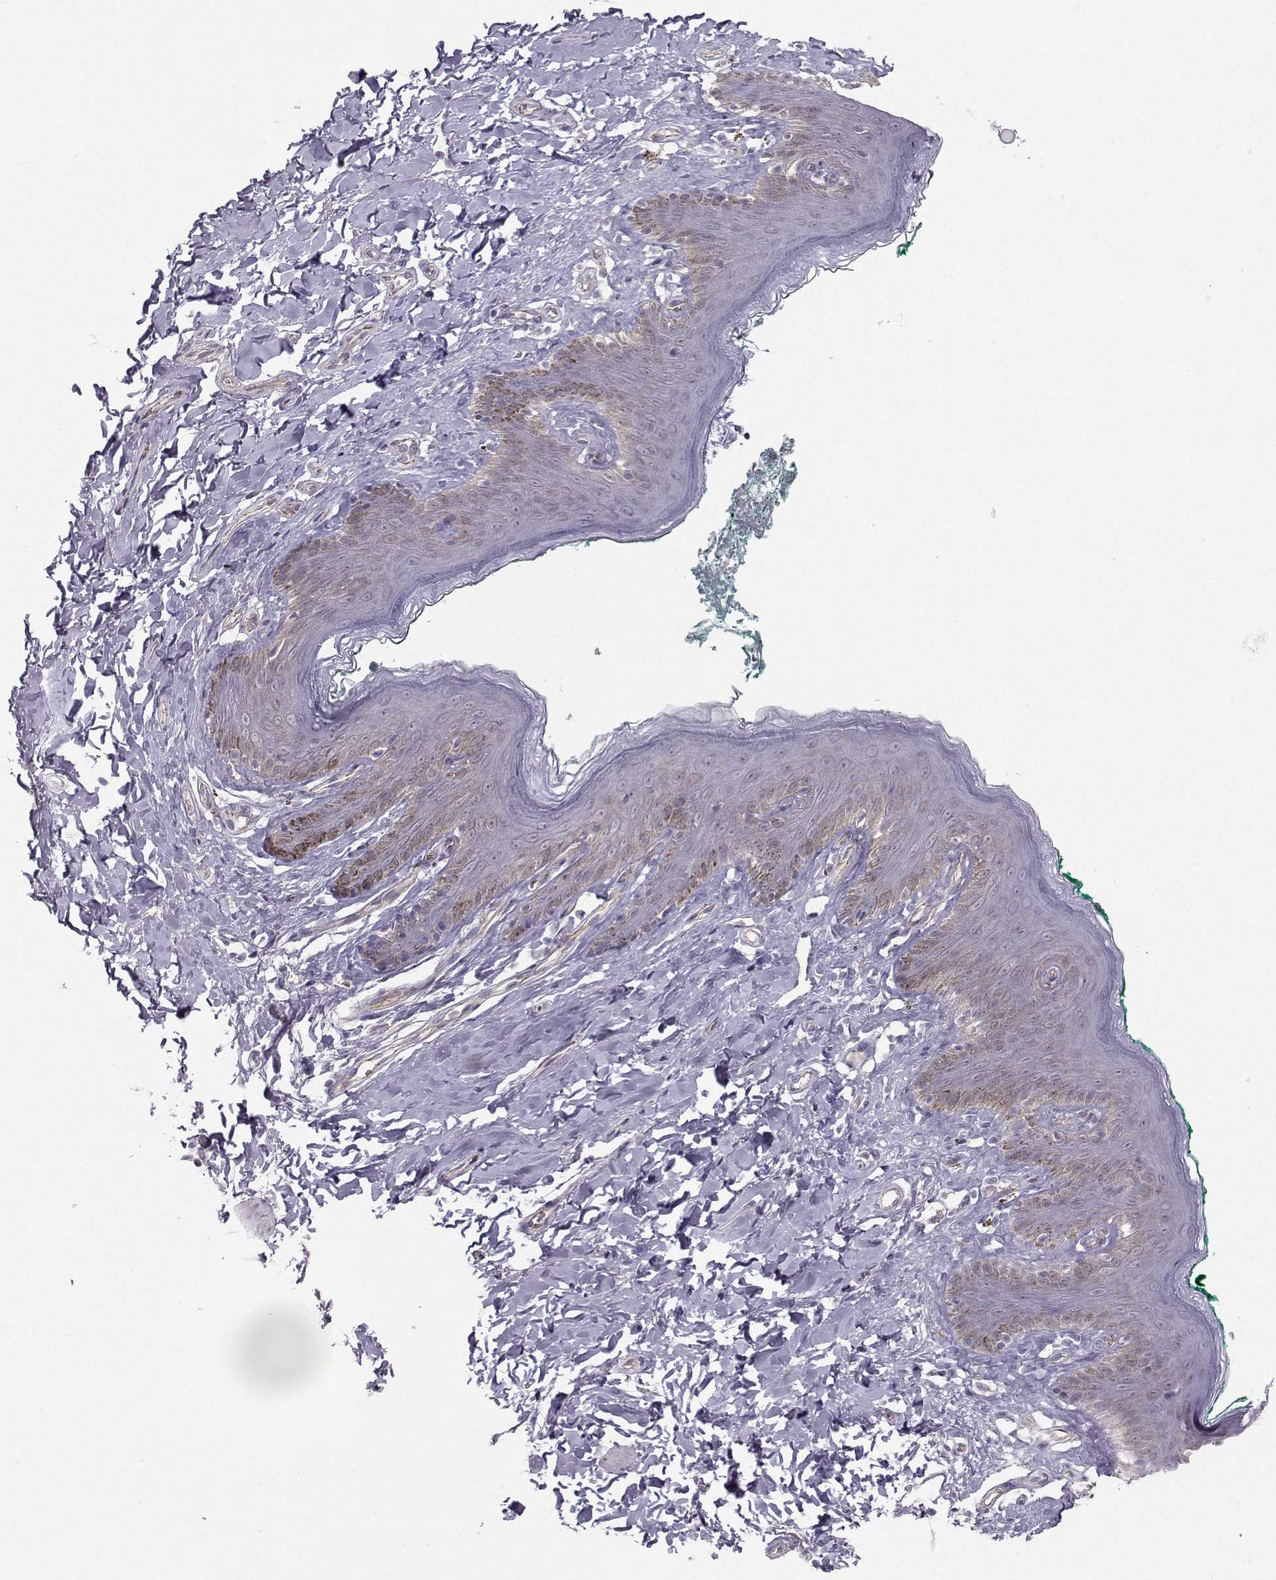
{"staining": {"intensity": "negative", "quantity": "none", "location": "none"}, "tissue": "skin", "cell_type": "Epidermal cells", "image_type": "normal", "snomed": [{"axis": "morphology", "description": "Normal tissue, NOS"}, {"axis": "topography", "description": "Vulva"}], "caption": "High power microscopy micrograph of an immunohistochemistry photomicrograph of benign skin, revealing no significant positivity in epidermal cells. (IHC, brightfield microscopy, high magnification).", "gene": "MAST1", "patient": {"sex": "female", "age": 66}}